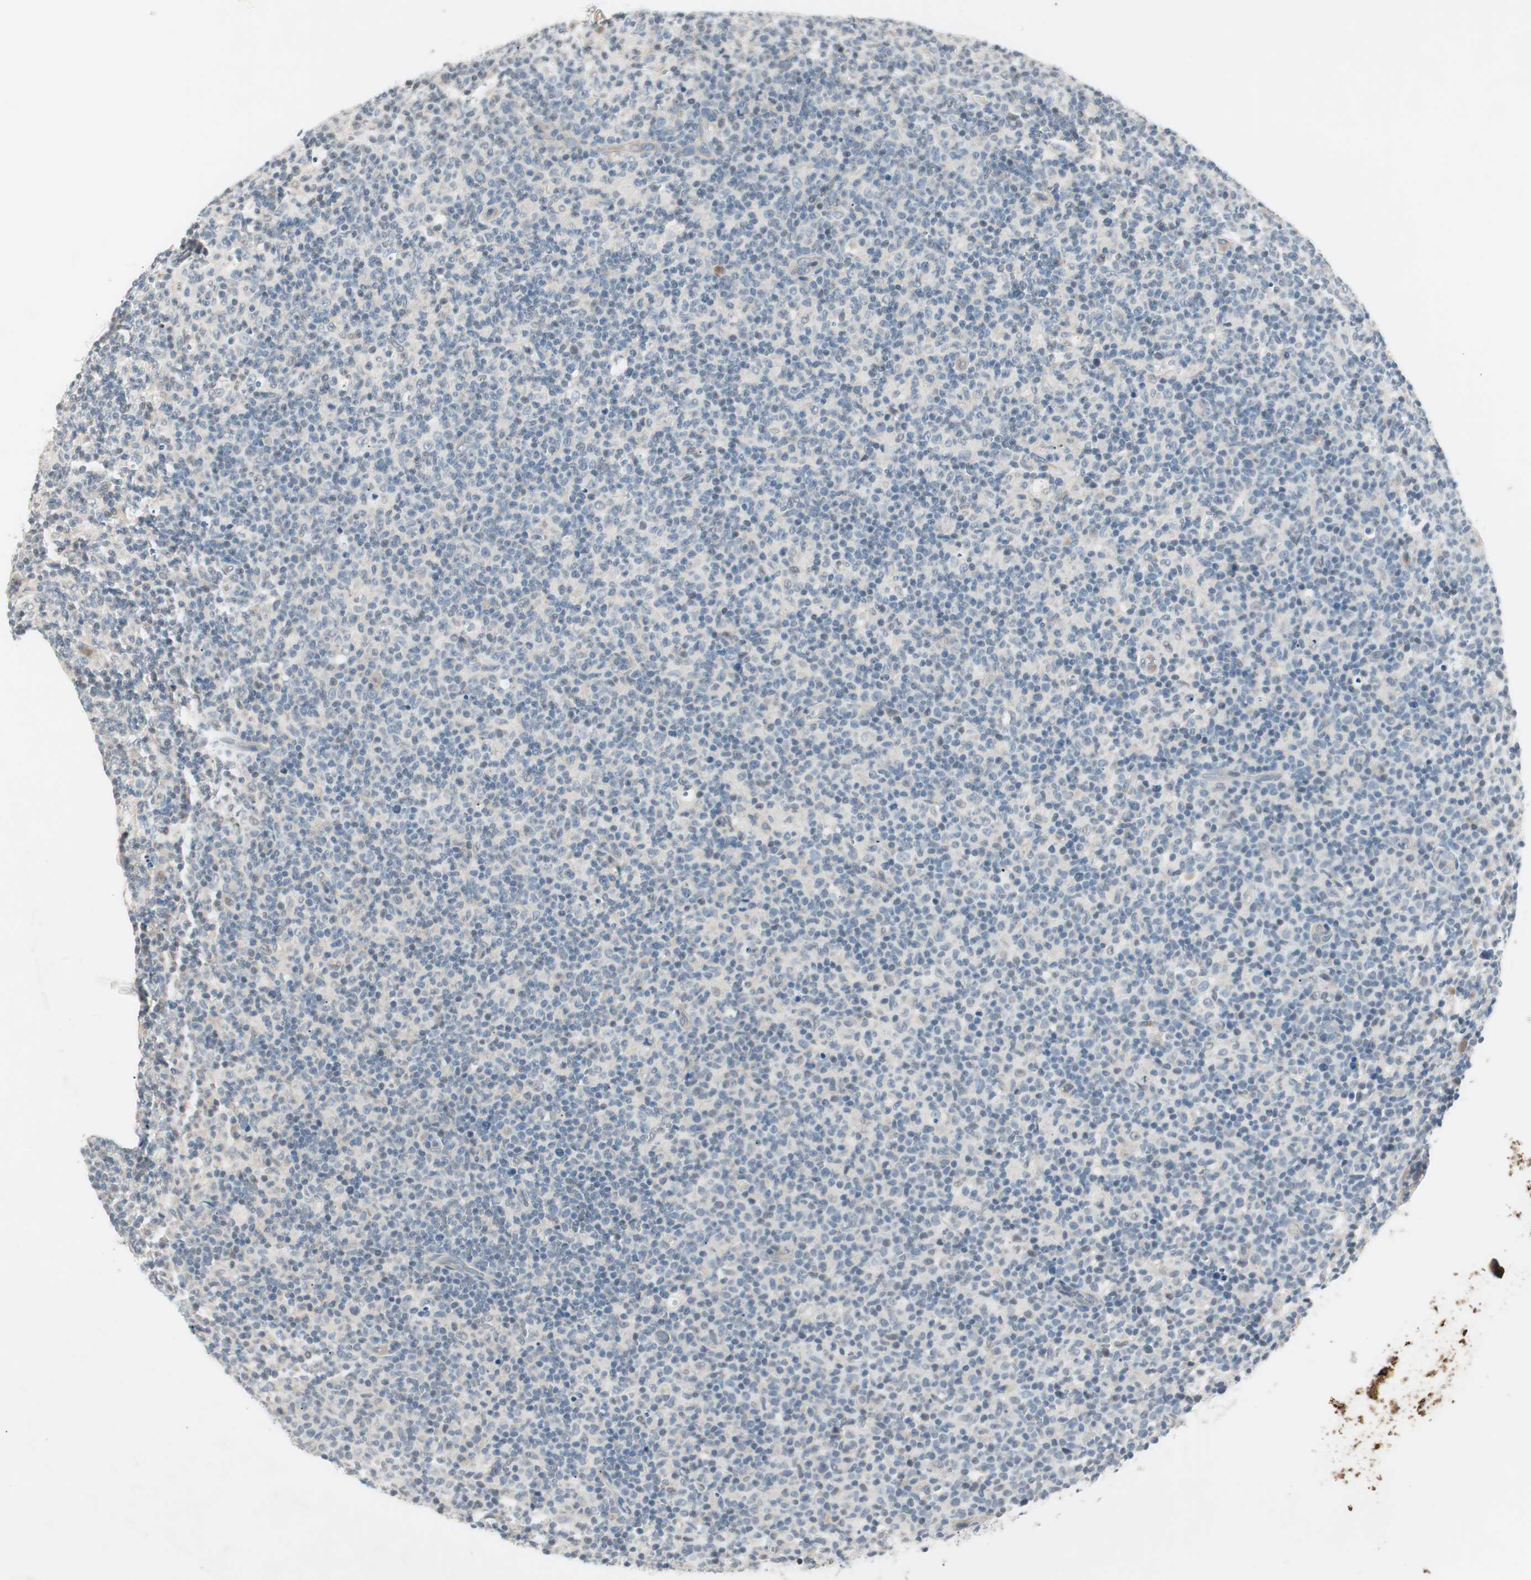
{"staining": {"intensity": "weak", "quantity": "25%-75%", "location": "cytoplasmic/membranous"}, "tissue": "lymph node", "cell_type": "Germinal center cells", "image_type": "normal", "snomed": [{"axis": "morphology", "description": "Normal tissue, NOS"}, {"axis": "morphology", "description": "Inflammation, NOS"}, {"axis": "topography", "description": "Lymph node"}], "caption": "Protein staining of normal lymph node shows weak cytoplasmic/membranous expression in approximately 25%-75% of germinal center cells.", "gene": "ITGB4", "patient": {"sex": "male", "age": 55}}